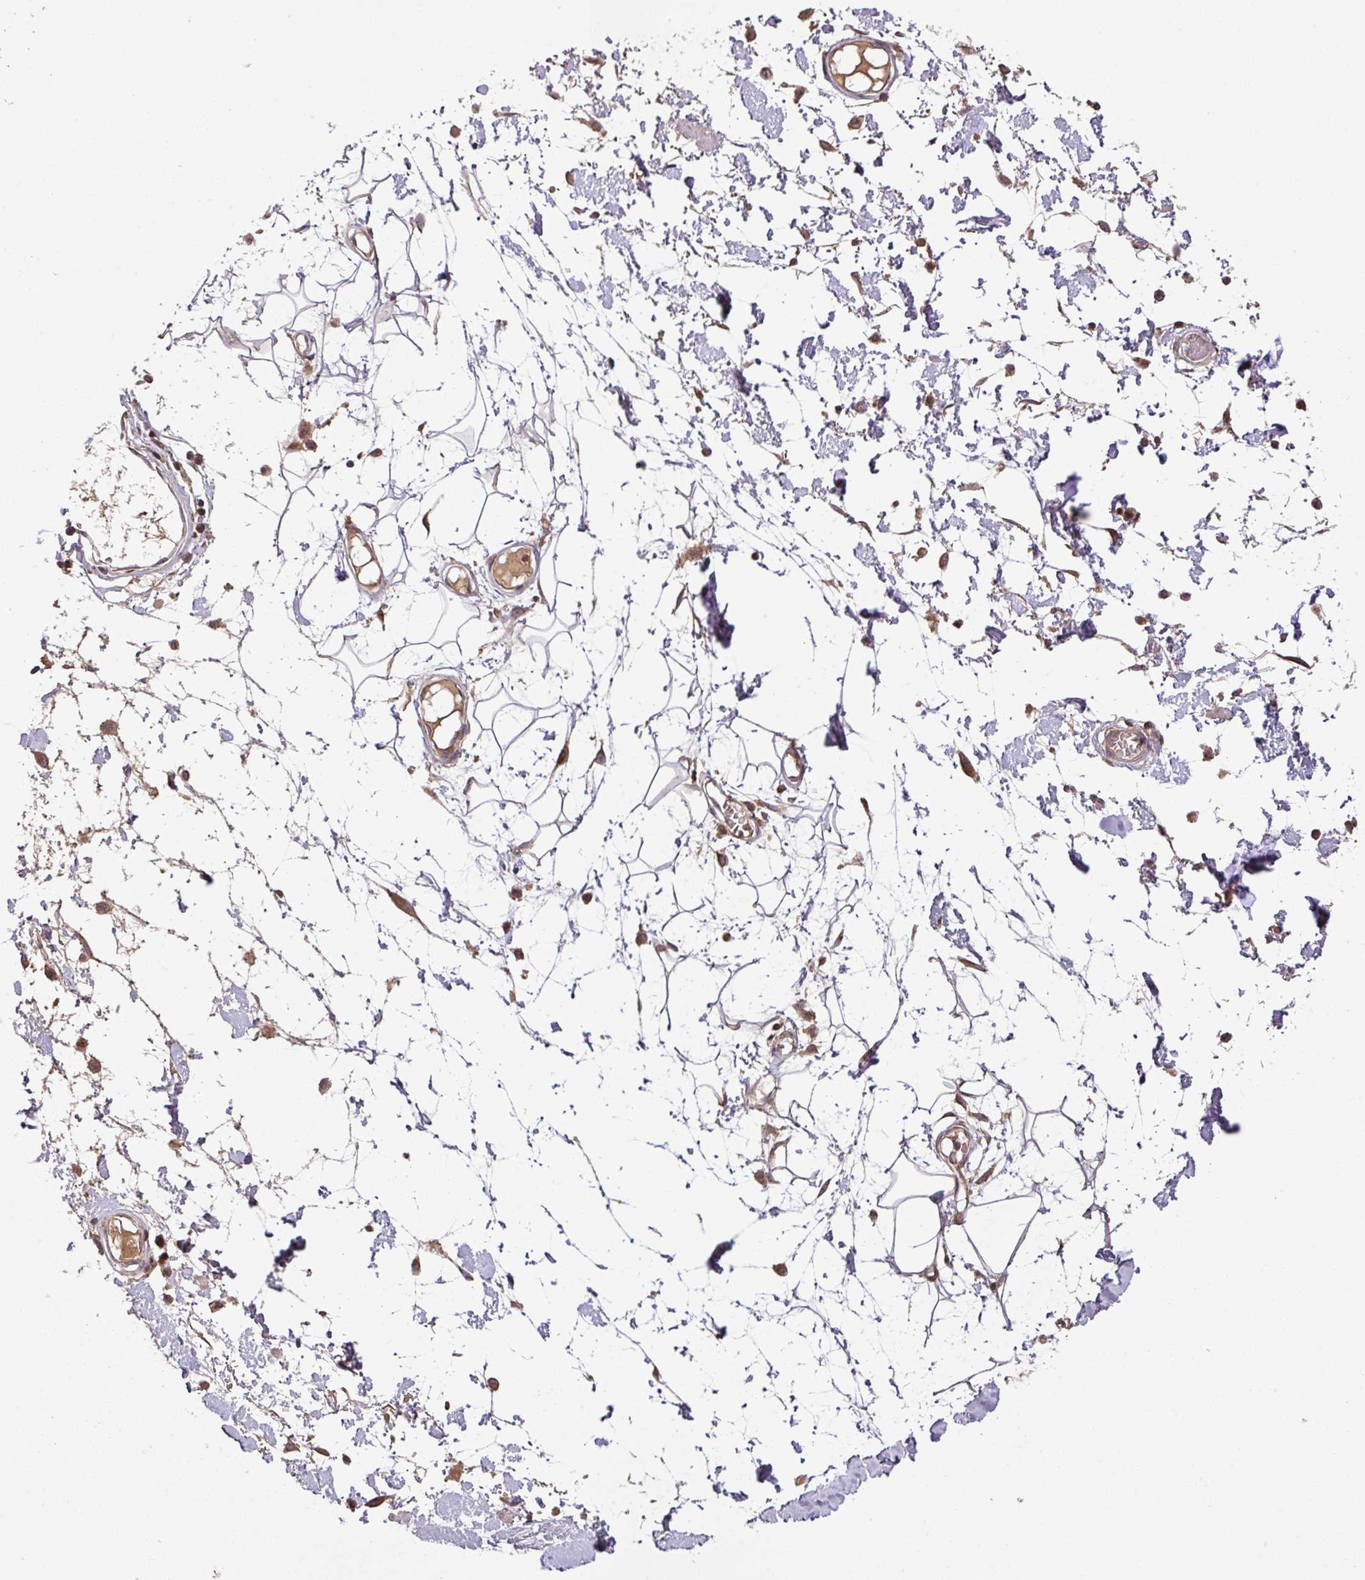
{"staining": {"intensity": "moderate", "quantity": "25%-75%", "location": "cytoplasmic/membranous"}, "tissue": "adipose tissue", "cell_type": "Adipocytes", "image_type": "normal", "snomed": [{"axis": "morphology", "description": "Normal tissue, NOS"}, {"axis": "topography", "description": "Vulva"}, {"axis": "topography", "description": "Peripheral nerve tissue"}], "caption": "Protein staining reveals moderate cytoplasmic/membranous staining in approximately 25%-75% of adipocytes in unremarkable adipose tissue. Ihc stains the protein in brown and the nuclei are stained blue.", "gene": "MRRF", "patient": {"sex": "female", "age": 68}}